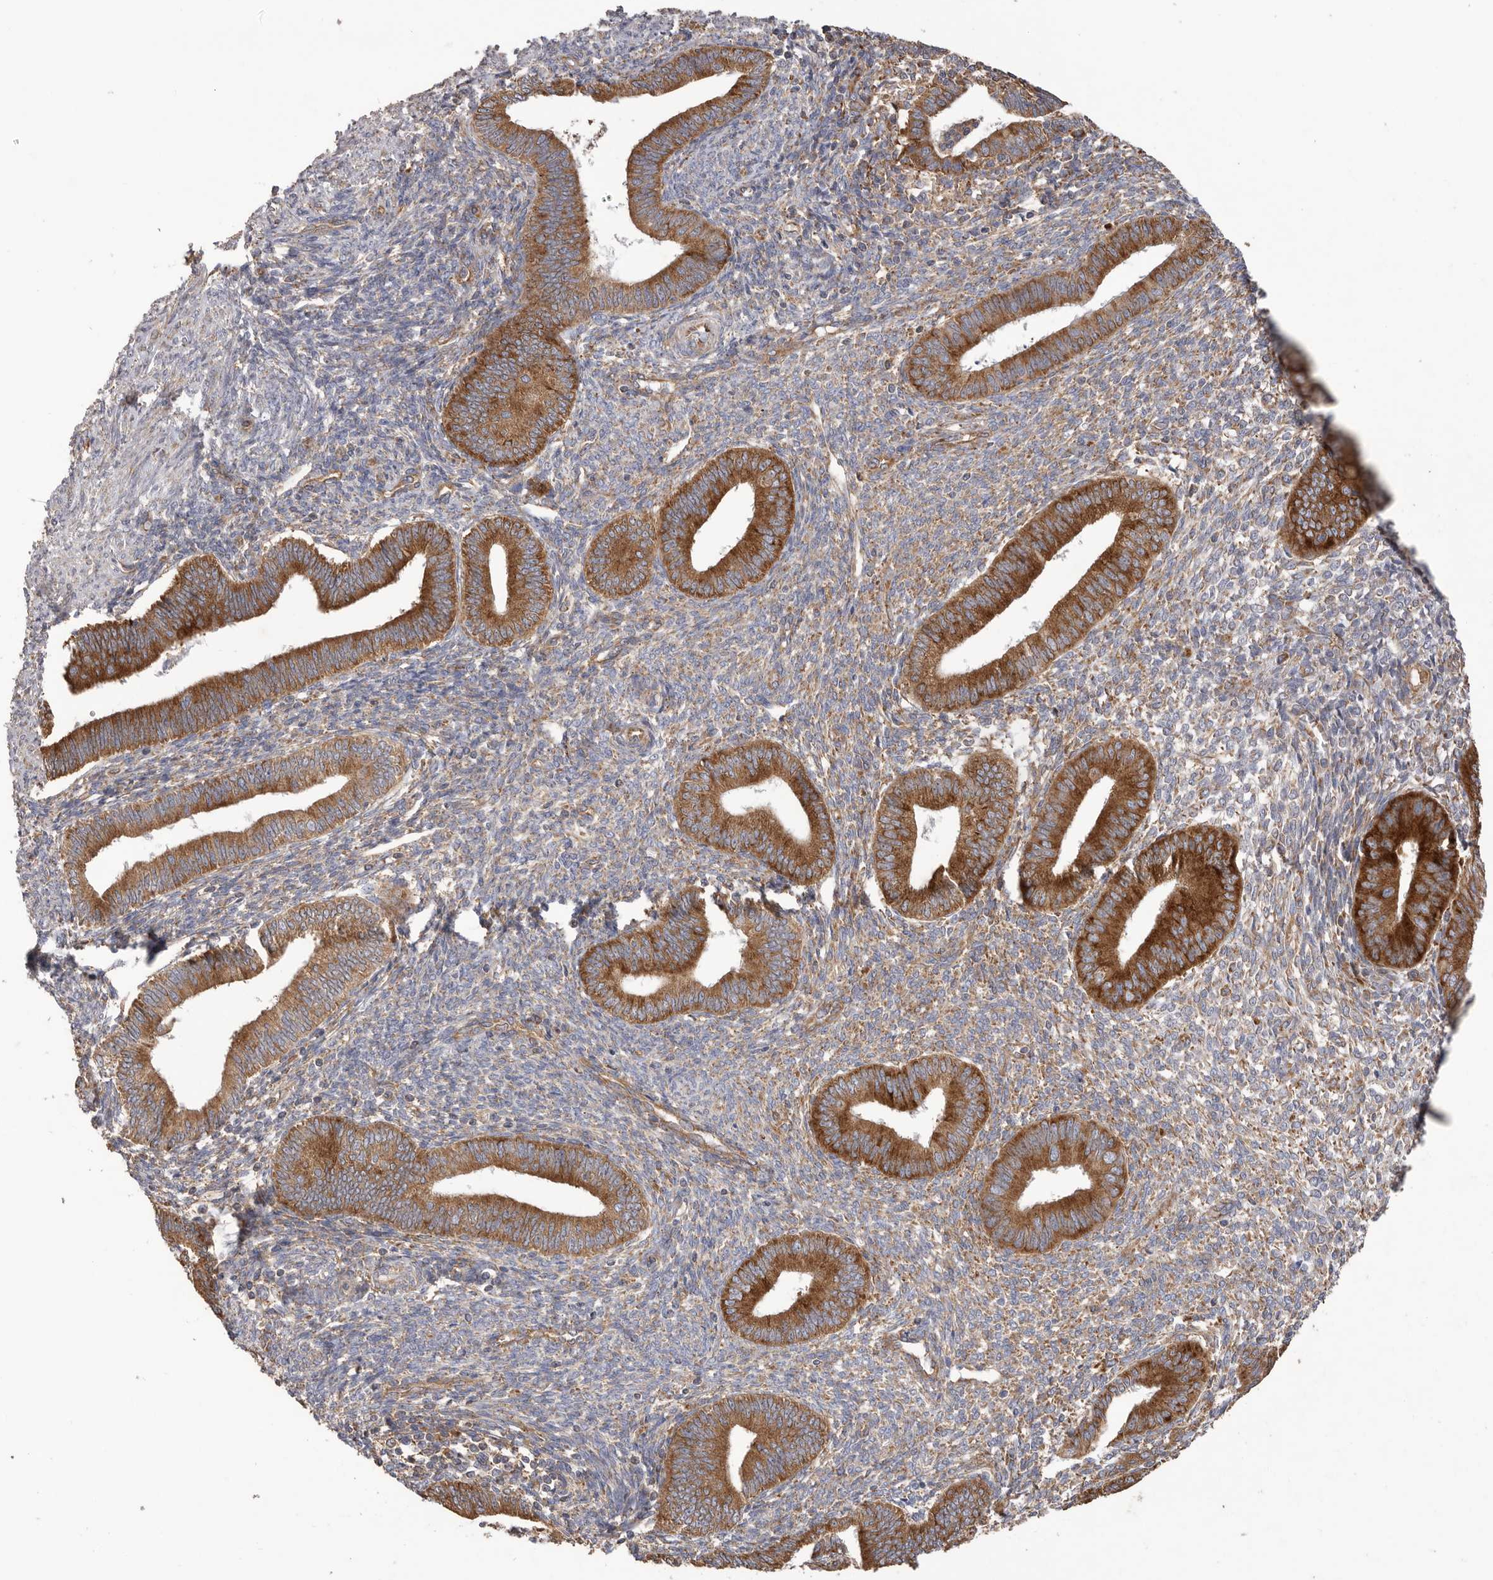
{"staining": {"intensity": "moderate", "quantity": ">75%", "location": "cytoplasmic/membranous"}, "tissue": "endometrium", "cell_type": "Cells in endometrial stroma", "image_type": "normal", "snomed": [{"axis": "morphology", "description": "Normal tissue, NOS"}, {"axis": "topography", "description": "Endometrium"}], "caption": "Protein staining of normal endometrium shows moderate cytoplasmic/membranous expression in about >75% of cells in endometrial stroma.", "gene": "SERBP1", "patient": {"sex": "female", "age": 46}}